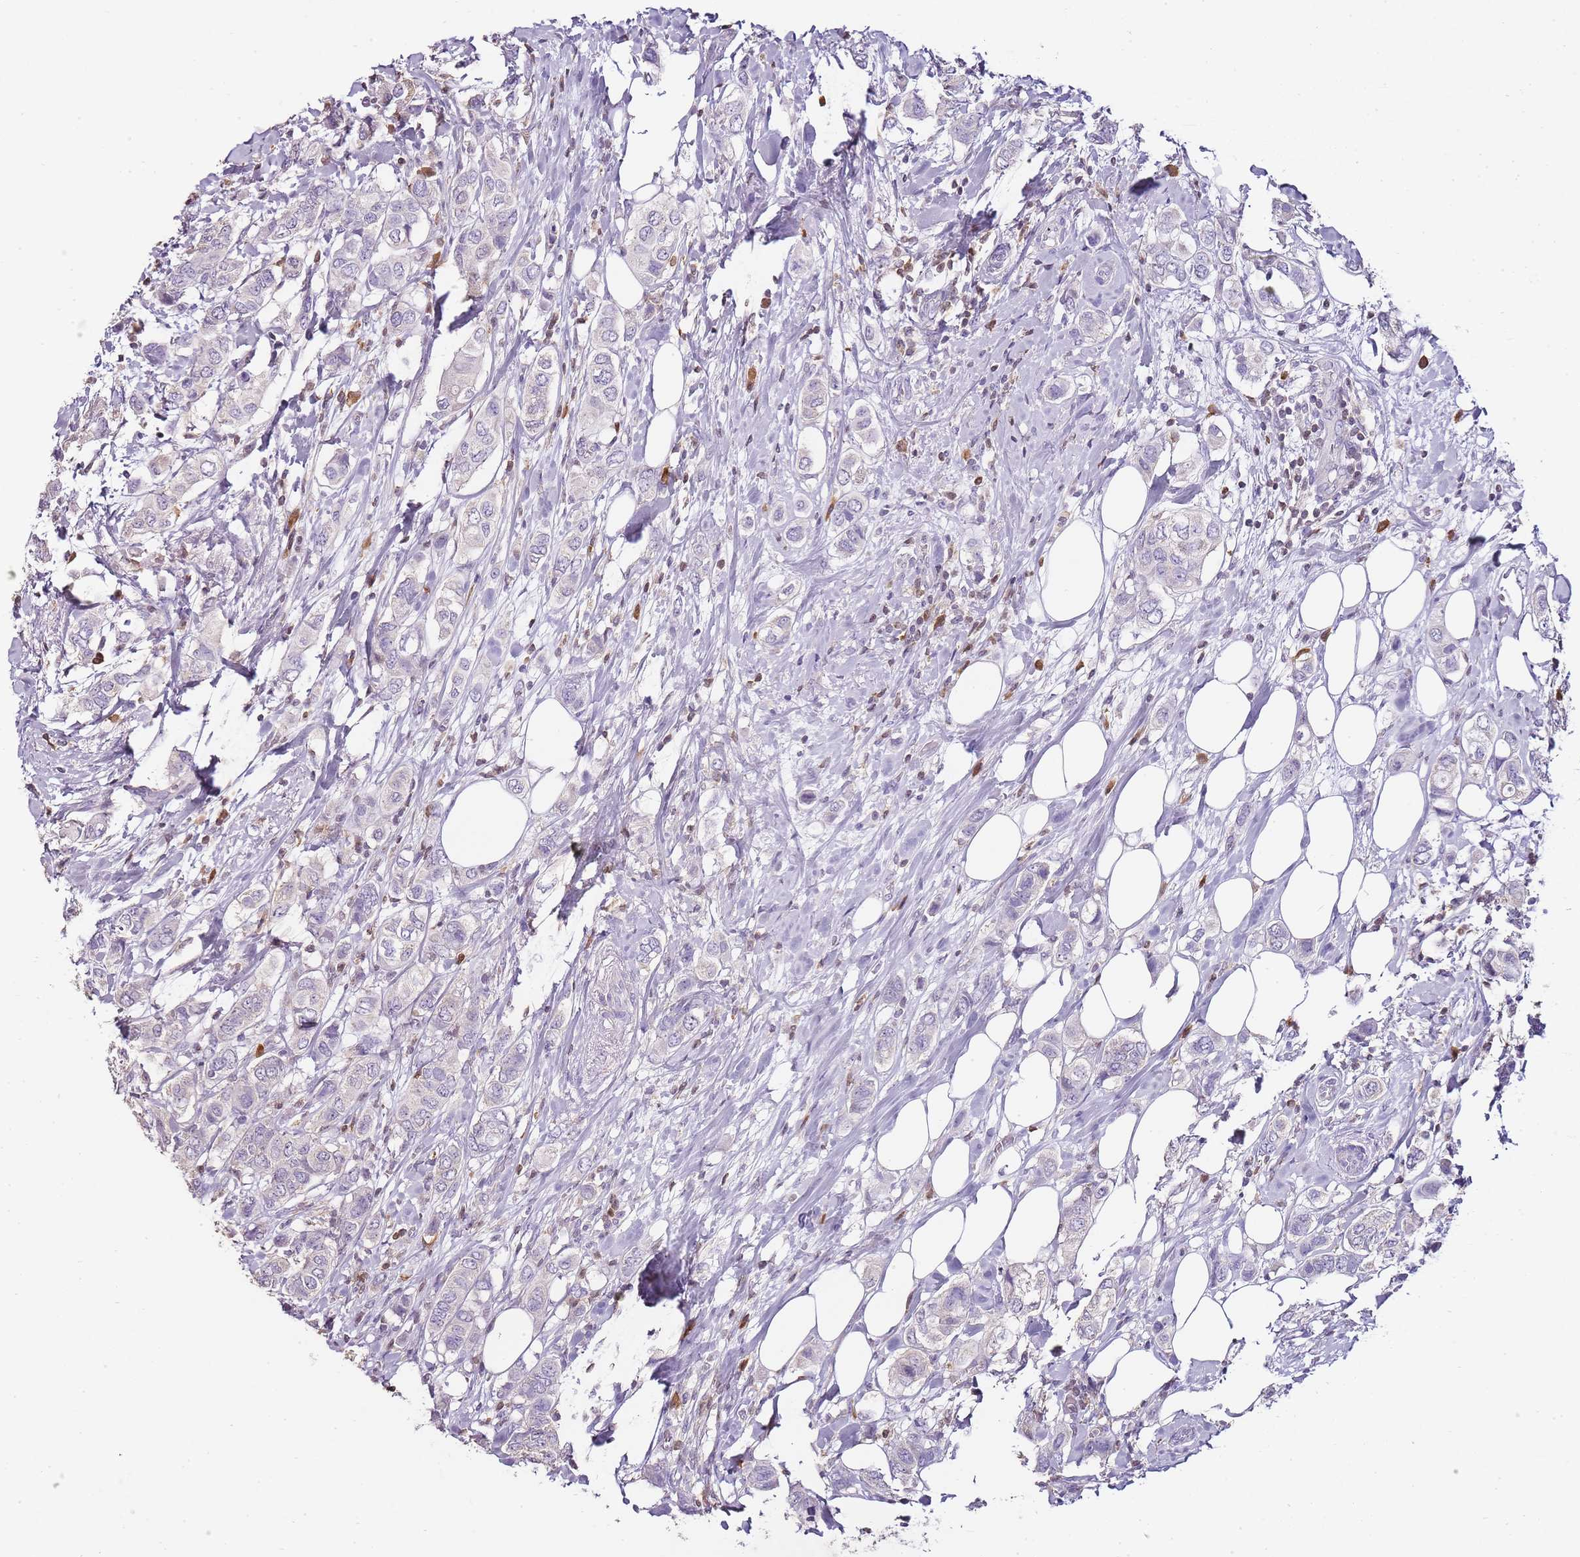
{"staining": {"intensity": "negative", "quantity": "none", "location": "none"}, "tissue": "breast cancer", "cell_type": "Tumor cells", "image_type": "cancer", "snomed": [{"axis": "morphology", "description": "Lobular carcinoma"}, {"axis": "topography", "description": "Breast"}], "caption": "There is no significant staining in tumor cells of breast cancer (lobular carcinoma).", "gene": "ZBP1", "patient": {"sex": "female", "age": 51}}